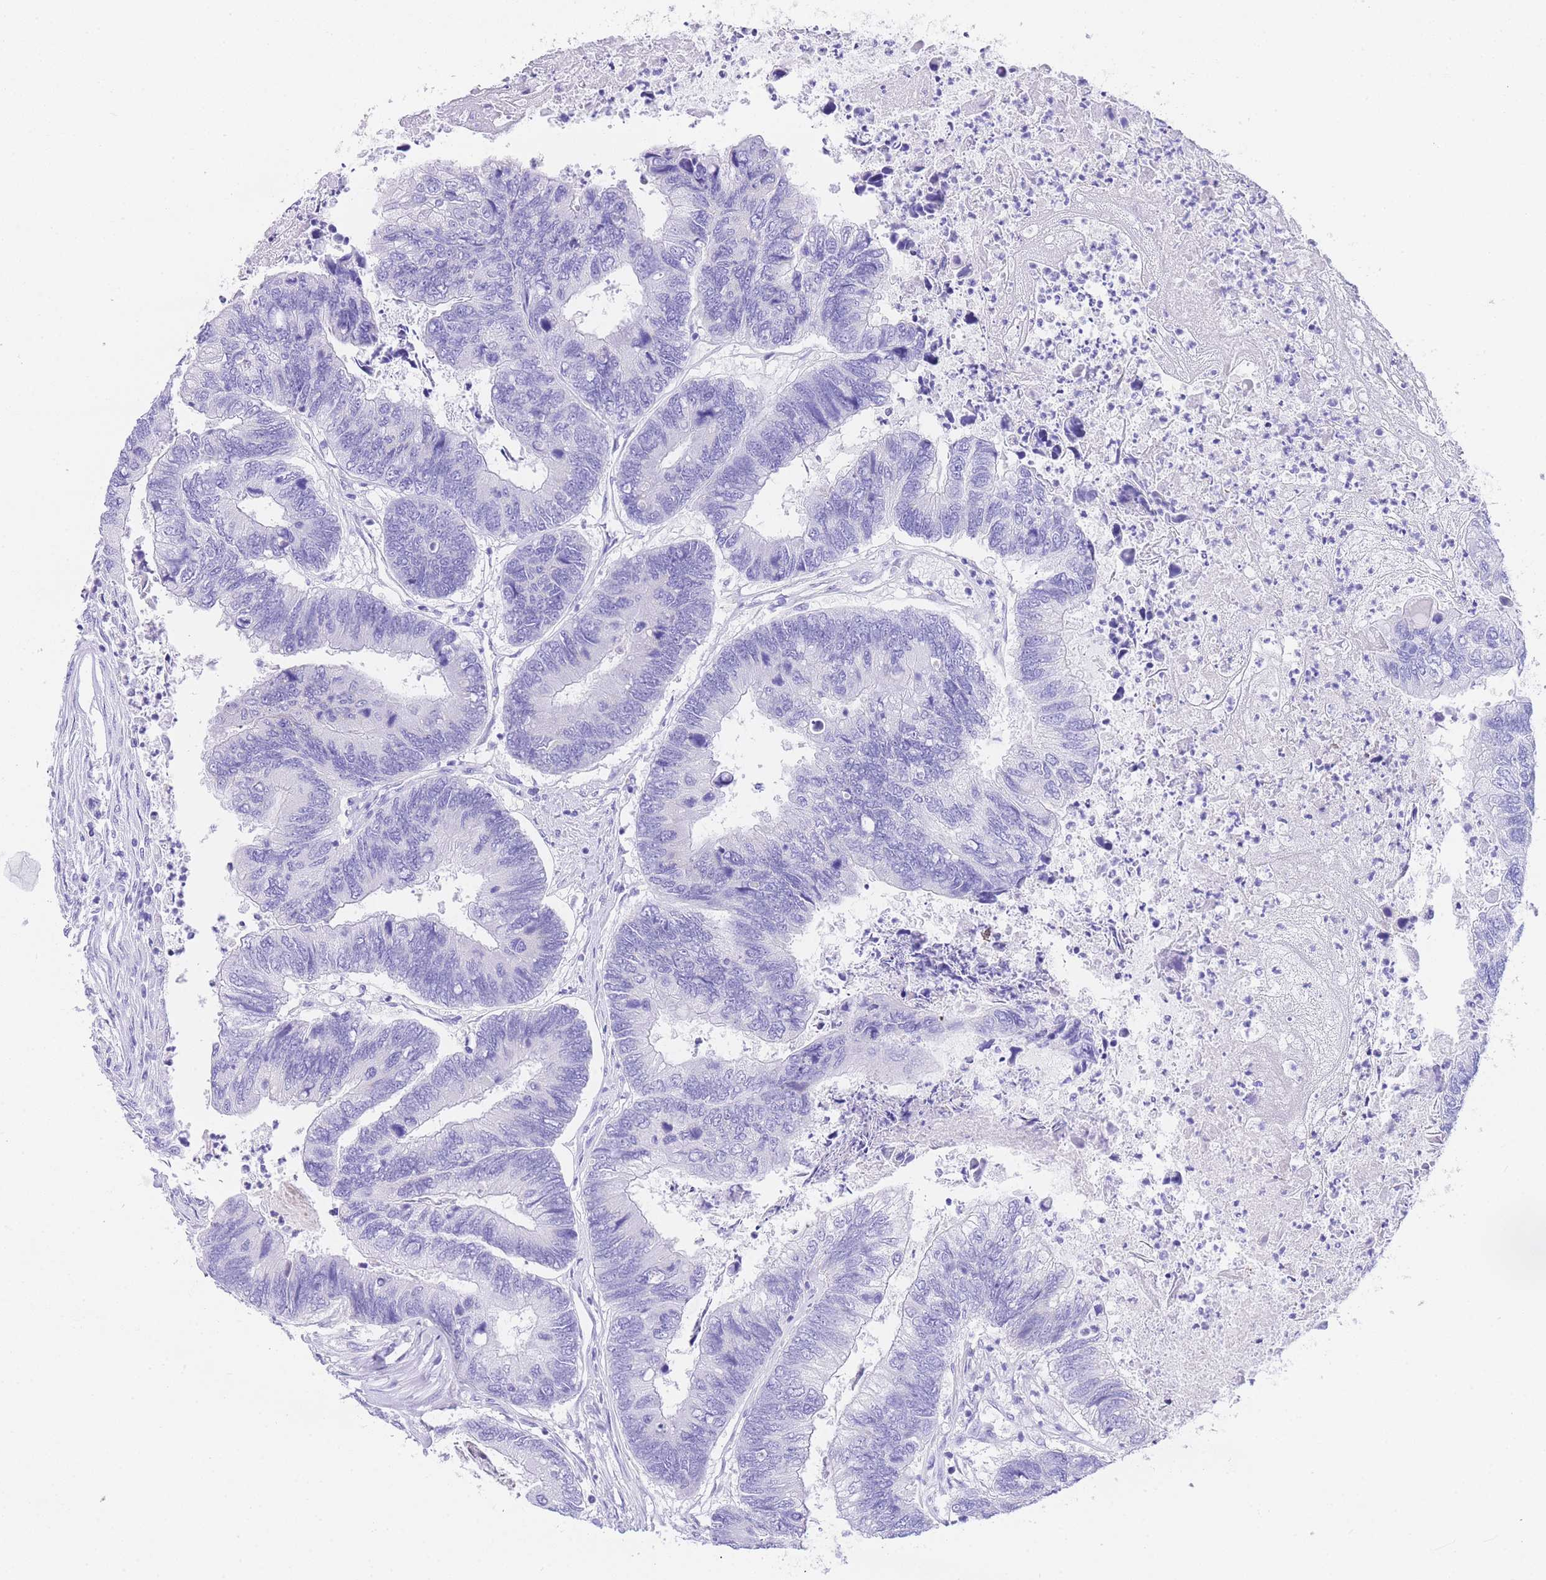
{"staining": {"intensity": "negative", "quantity": "none", "location": "none"}, "tissue": "colorectal cancer", "cell_type": "Tumor cells", "image_type": "cancer", "snomed": [{"axis": "morphology", "description": "Adenocarcinoma, NOS"}, {"axis": "topography", "description": "Colon"}], "caption": "Photomicrograph shows no protein positivity in tumor cells of colorectal cancer (adenocarcinoma) tissue. The staining is performed using DAB brown chromogen with nuclei counter-stained in using hematoxylin.", "gene": "NKD2", "patient": {"sex": "female", "age": 67}}